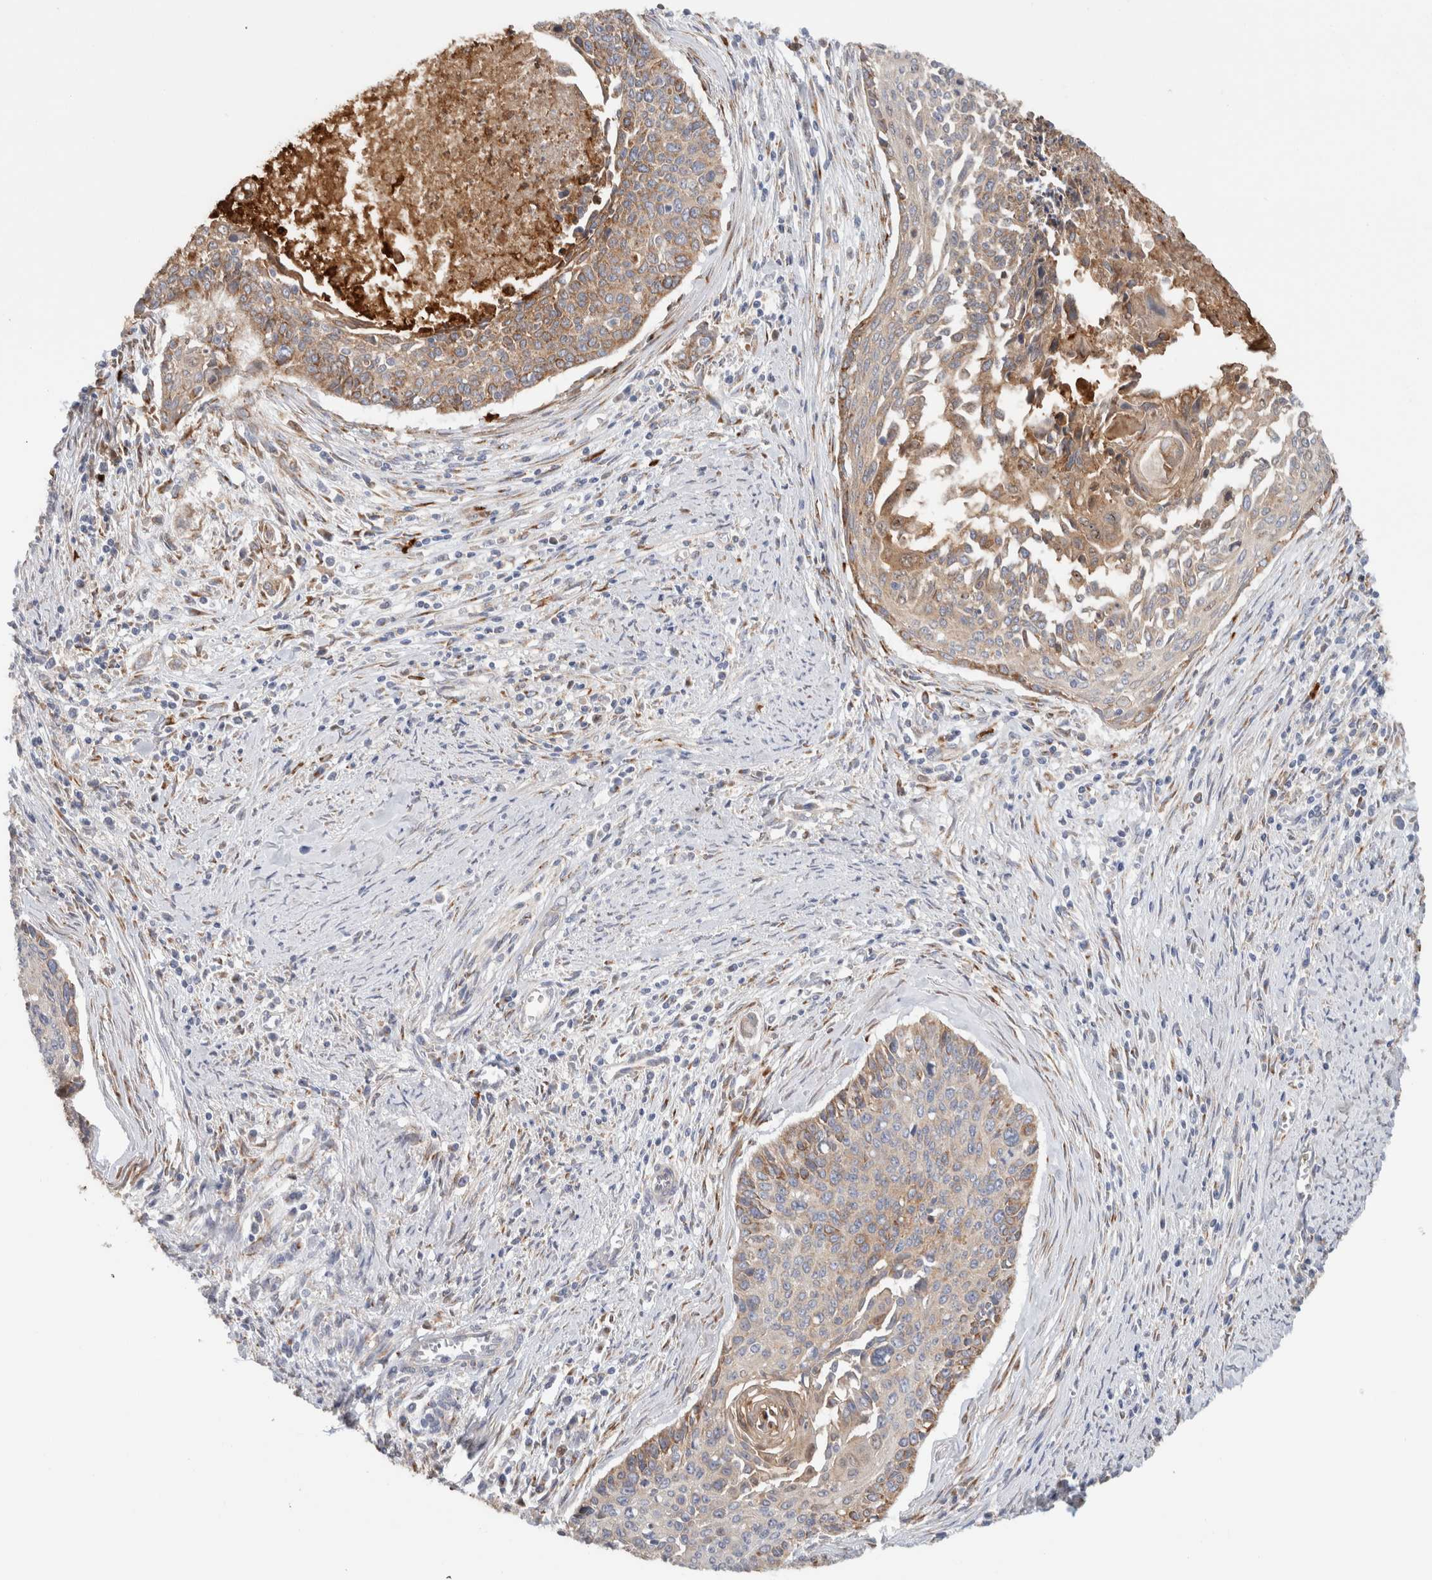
{"staining": {"intensity": "weak", "quantity": "25%-75%", "location": "cytoplasmic/membranous"}, "tissue": "cervical cancer", "cell_type": "Tumor cells", "image_type": "cancer", "snomed": [{"axis": "morphology", "description": "Squamous cell carcinoma, NOS"}, {"axis": "topography", "description": "Cervix"}], "caption": "Immunohistochemistry (IHC) staining of cervical cancer, which displays low levels of weak cytoplasmic/membranous expression in about 25%-75% of tumor cells indicating weak cytoplasmic/membranous protein expression. The staining was performed using DAB (3,3'-diaminobenzidine) (brown) for protein detection and nuclei were counterstained in hematoxylin (blue).", "gene": "P4HA1", "patient": {"sex": "female", "age": 55}}